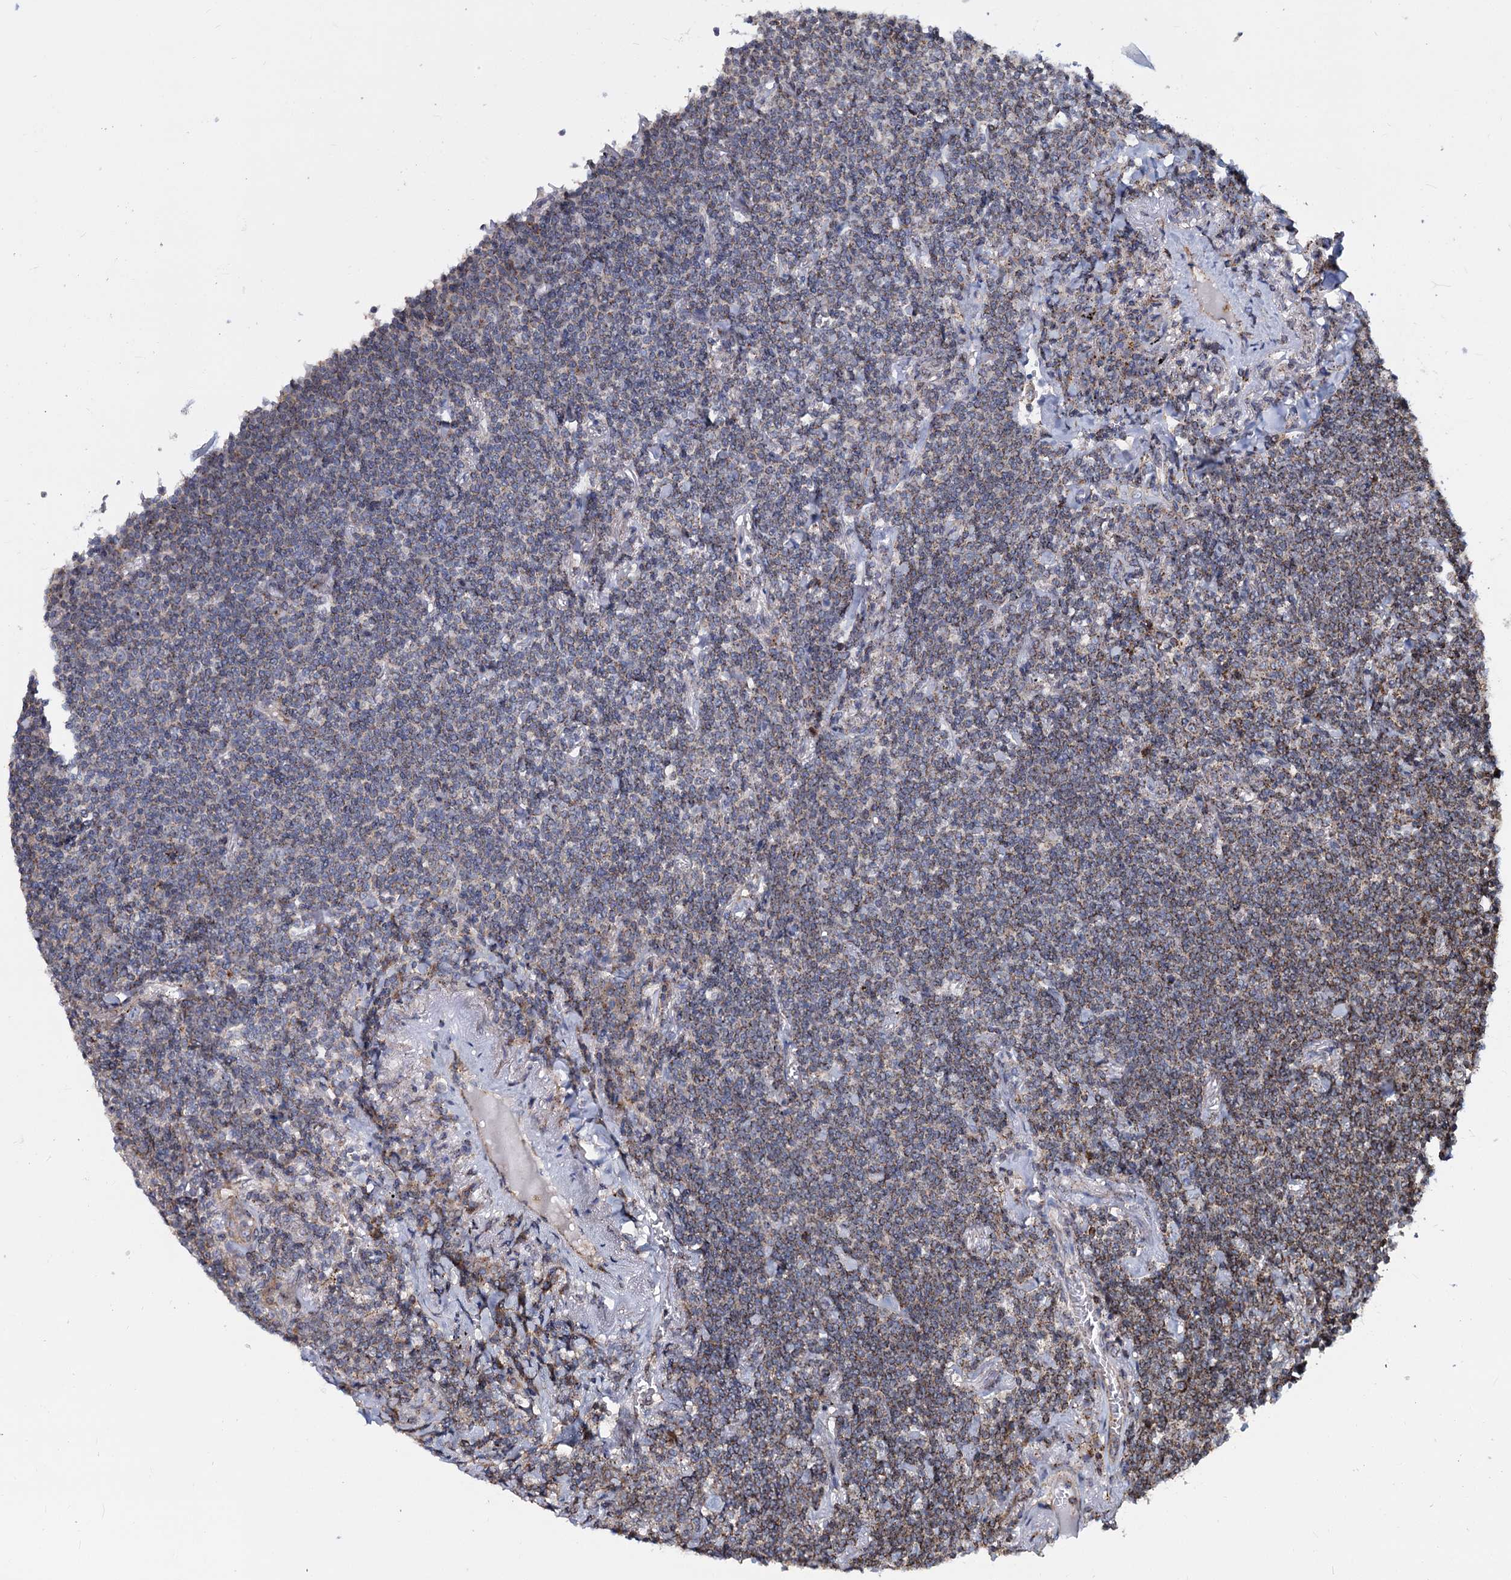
{"staining": {"intensity": "weak", "quantity": "25%-75%", "location": "cytoplasmic/membranous"}, "tissue": "lymphoma", "cell_type": "Tumor cells", "image_type": "cancer", "snomed": [{"axis": "morphology", "description": "Malignant lymphoma, non-Hodgkin's type, Low grade"}, {"axis": "topography", "description": "Lung"}], "caption": "Protein analysis of lymphoma tissue exhibits weak cytoplasmic/membranous expression in about 25%-75% of tumor cells.", "gene": "PSEN1", "patient": {"sex": "female", "age": 71}}